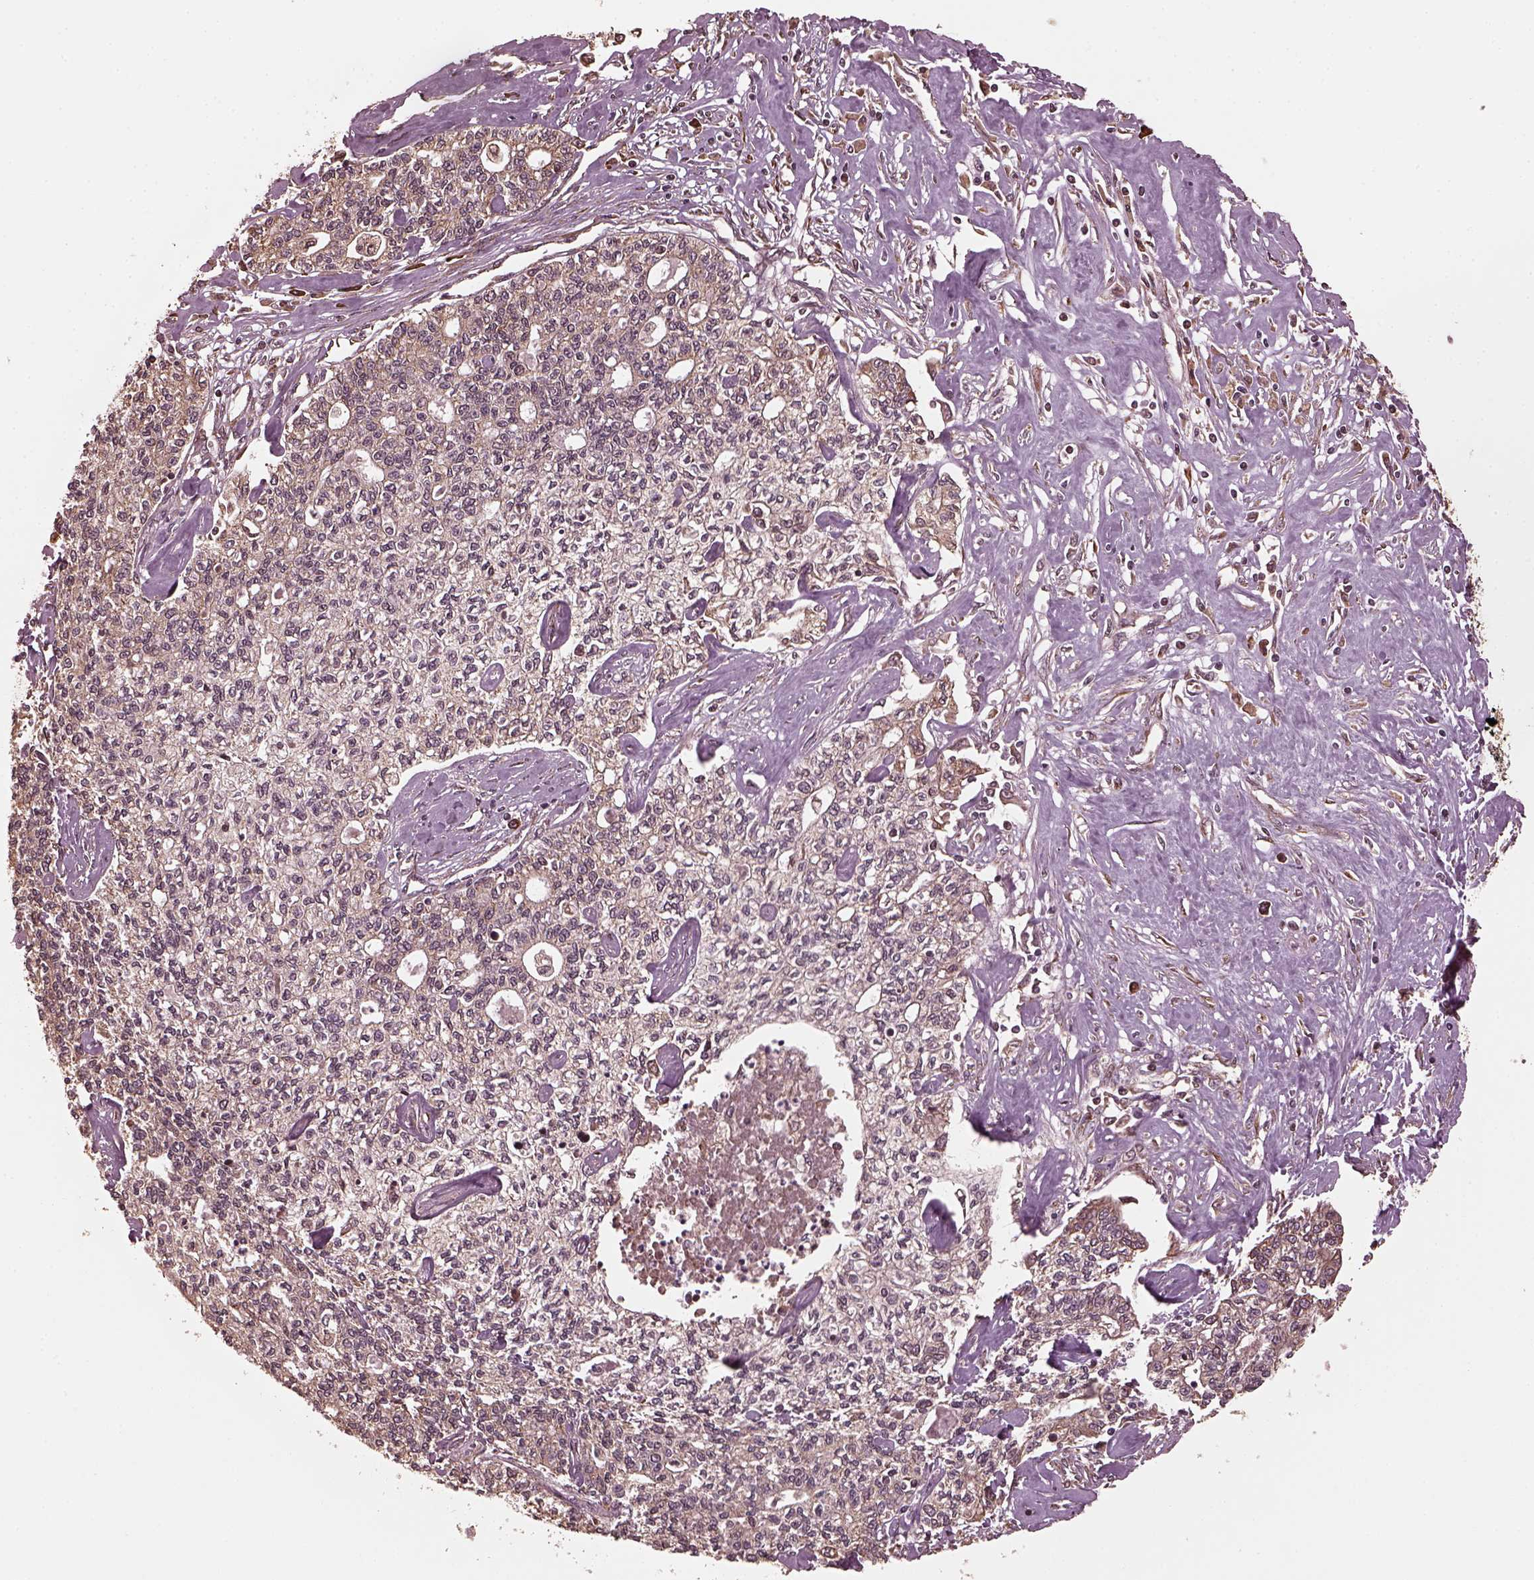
{"staining": {"intensity": "weak", "quantity": "<25%", "location": "cytoplasmic/membranous"}, "tissue": "liver cancer", "cell_type": "Tumor cells", "image_type": "cancer", "snomed": [{"axis": "morphology", "description": "Cholangiocarcinoma"}, {"axis": "topography", "description": "Liver"}], "caption": "DAB immunohistochemical staining of liver cancer exhibits no significant staining in tumor cells.", "gene": "ZNF292", "patient": {"sex": "female", "age": 61}}